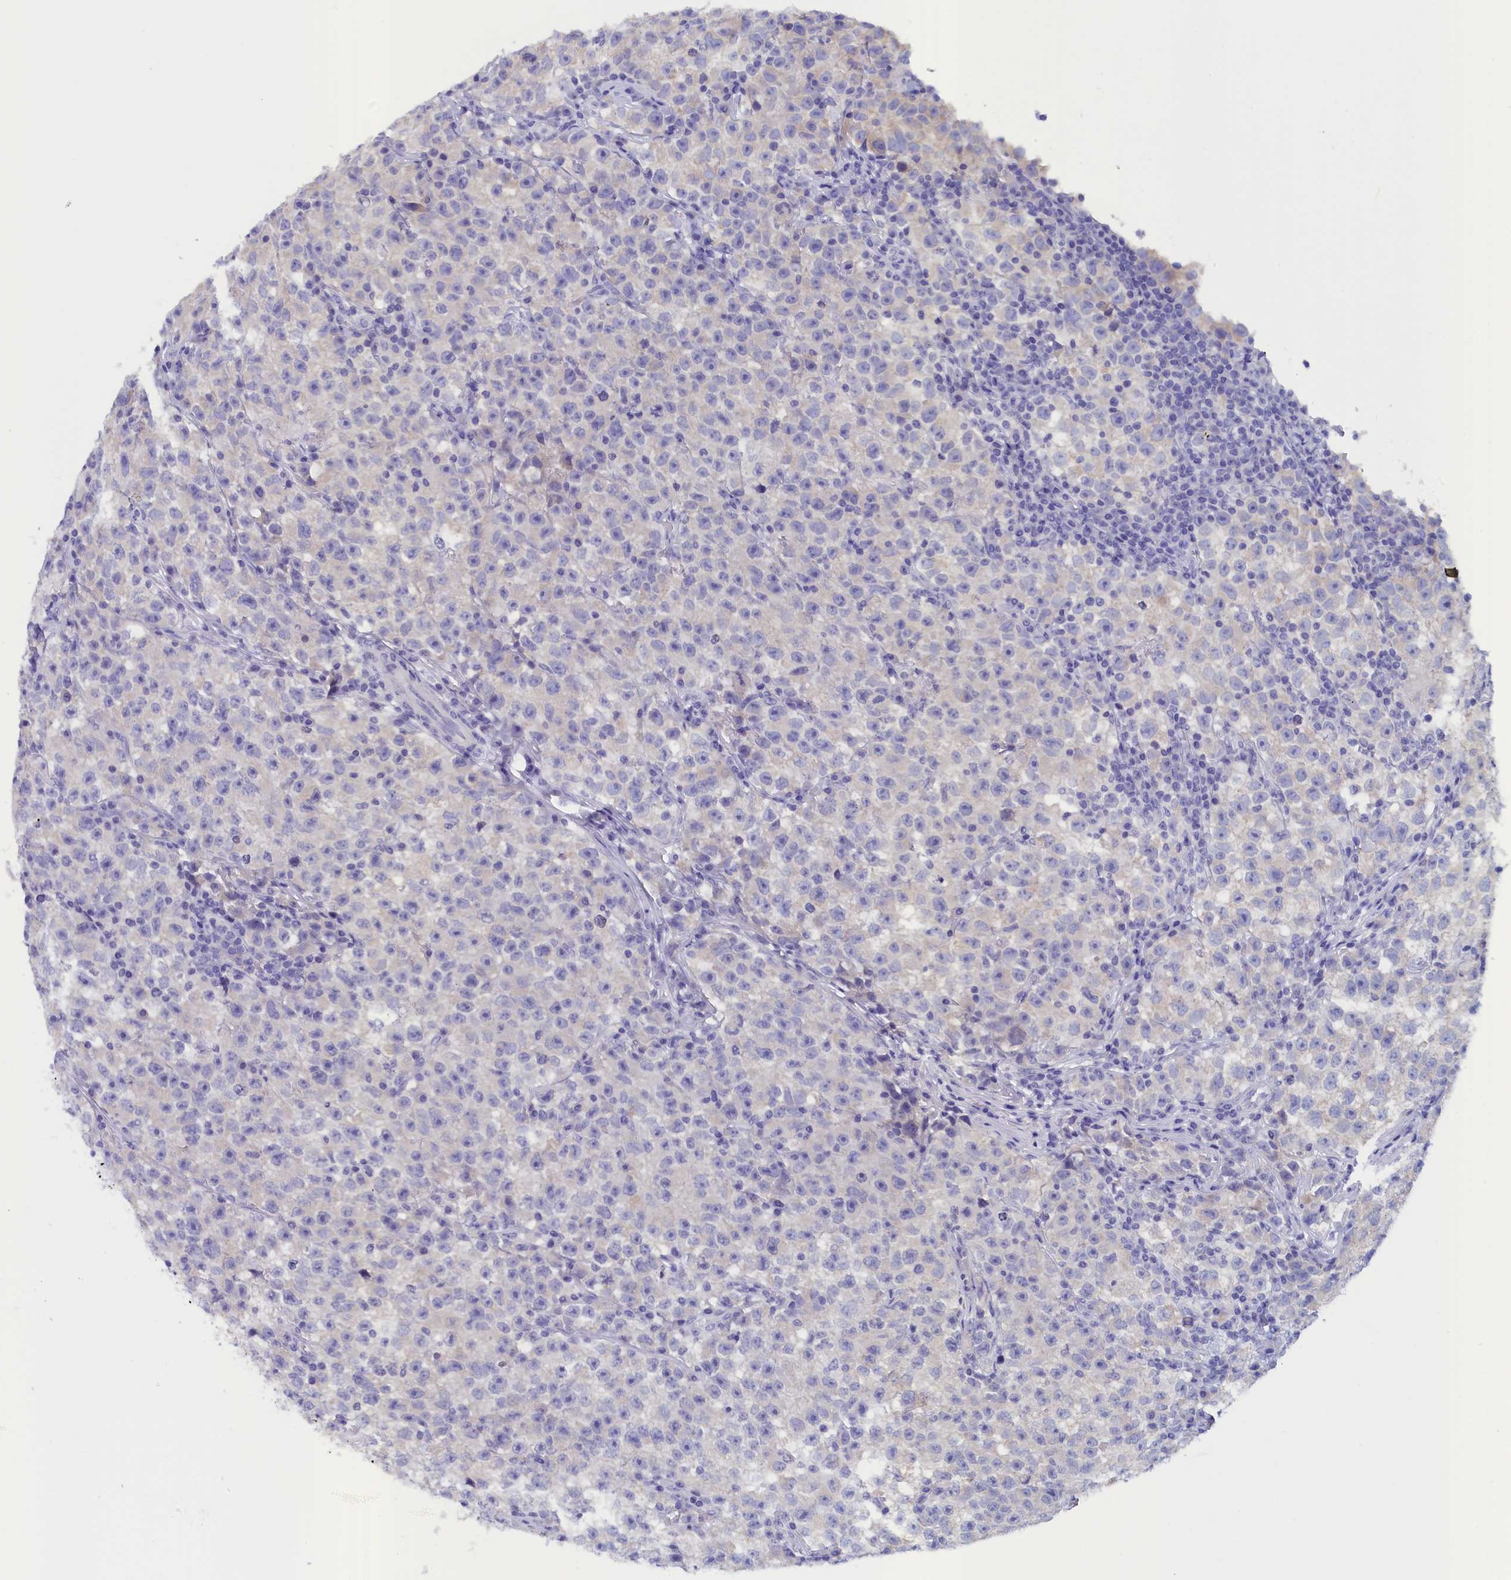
{"staining": {"intensity": "negative", "quantity": "none", "location": "none"}, "tissue": "testis cancer", "cell_type": "Tumor cells", "image_type": "cancer", "snomed": [{"axis": "morphology", "description": "Seminoma, NOS"}, {"axis": "topography", "description": "Testis"}], "caption": "Tumor cells are negative for protein expression in human seminoma (testis). (DAB IHC, high magnification).", "gene": "ANKRD2", "patient": {"sex": "male", "age": 22}}